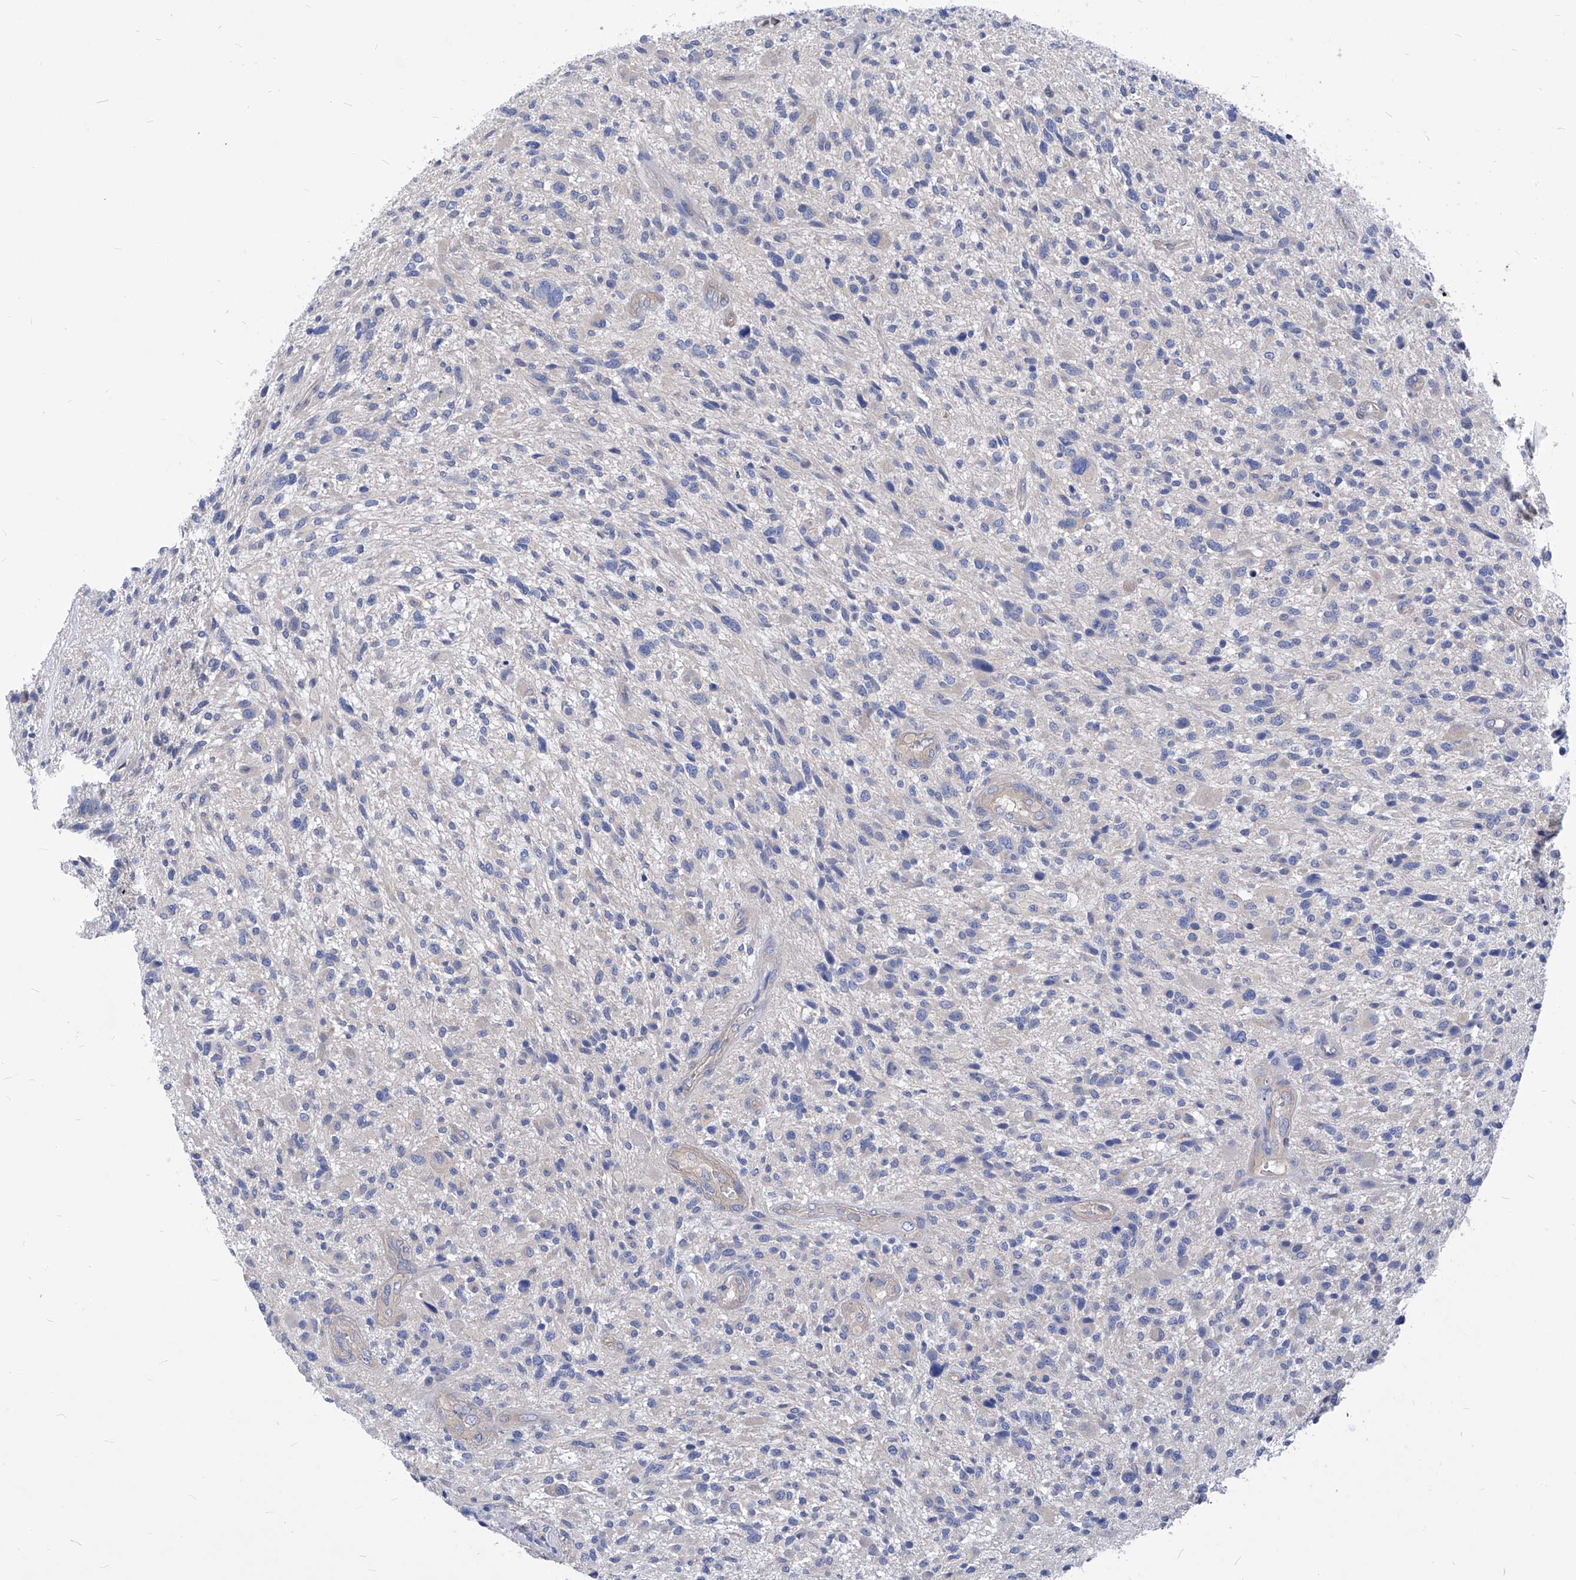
{"staining": {"intensity": "negative", "quantity": "none", "location": "none"}, "tissue": "glioma", "cell_type": "Tumor cells", "image_type": "cancer", "snomed": [{"axis": "morphology", "description": "Glioma, malignant, High grade"}, {"axis": "topography", "description": "Brain"}], "caption": "The histopathology image shows no significant positivity in tumor cells of malignant glioma (high-grade).", "gene": "XPNPEP1", "patient": {"sex": "male", "age": 47}}